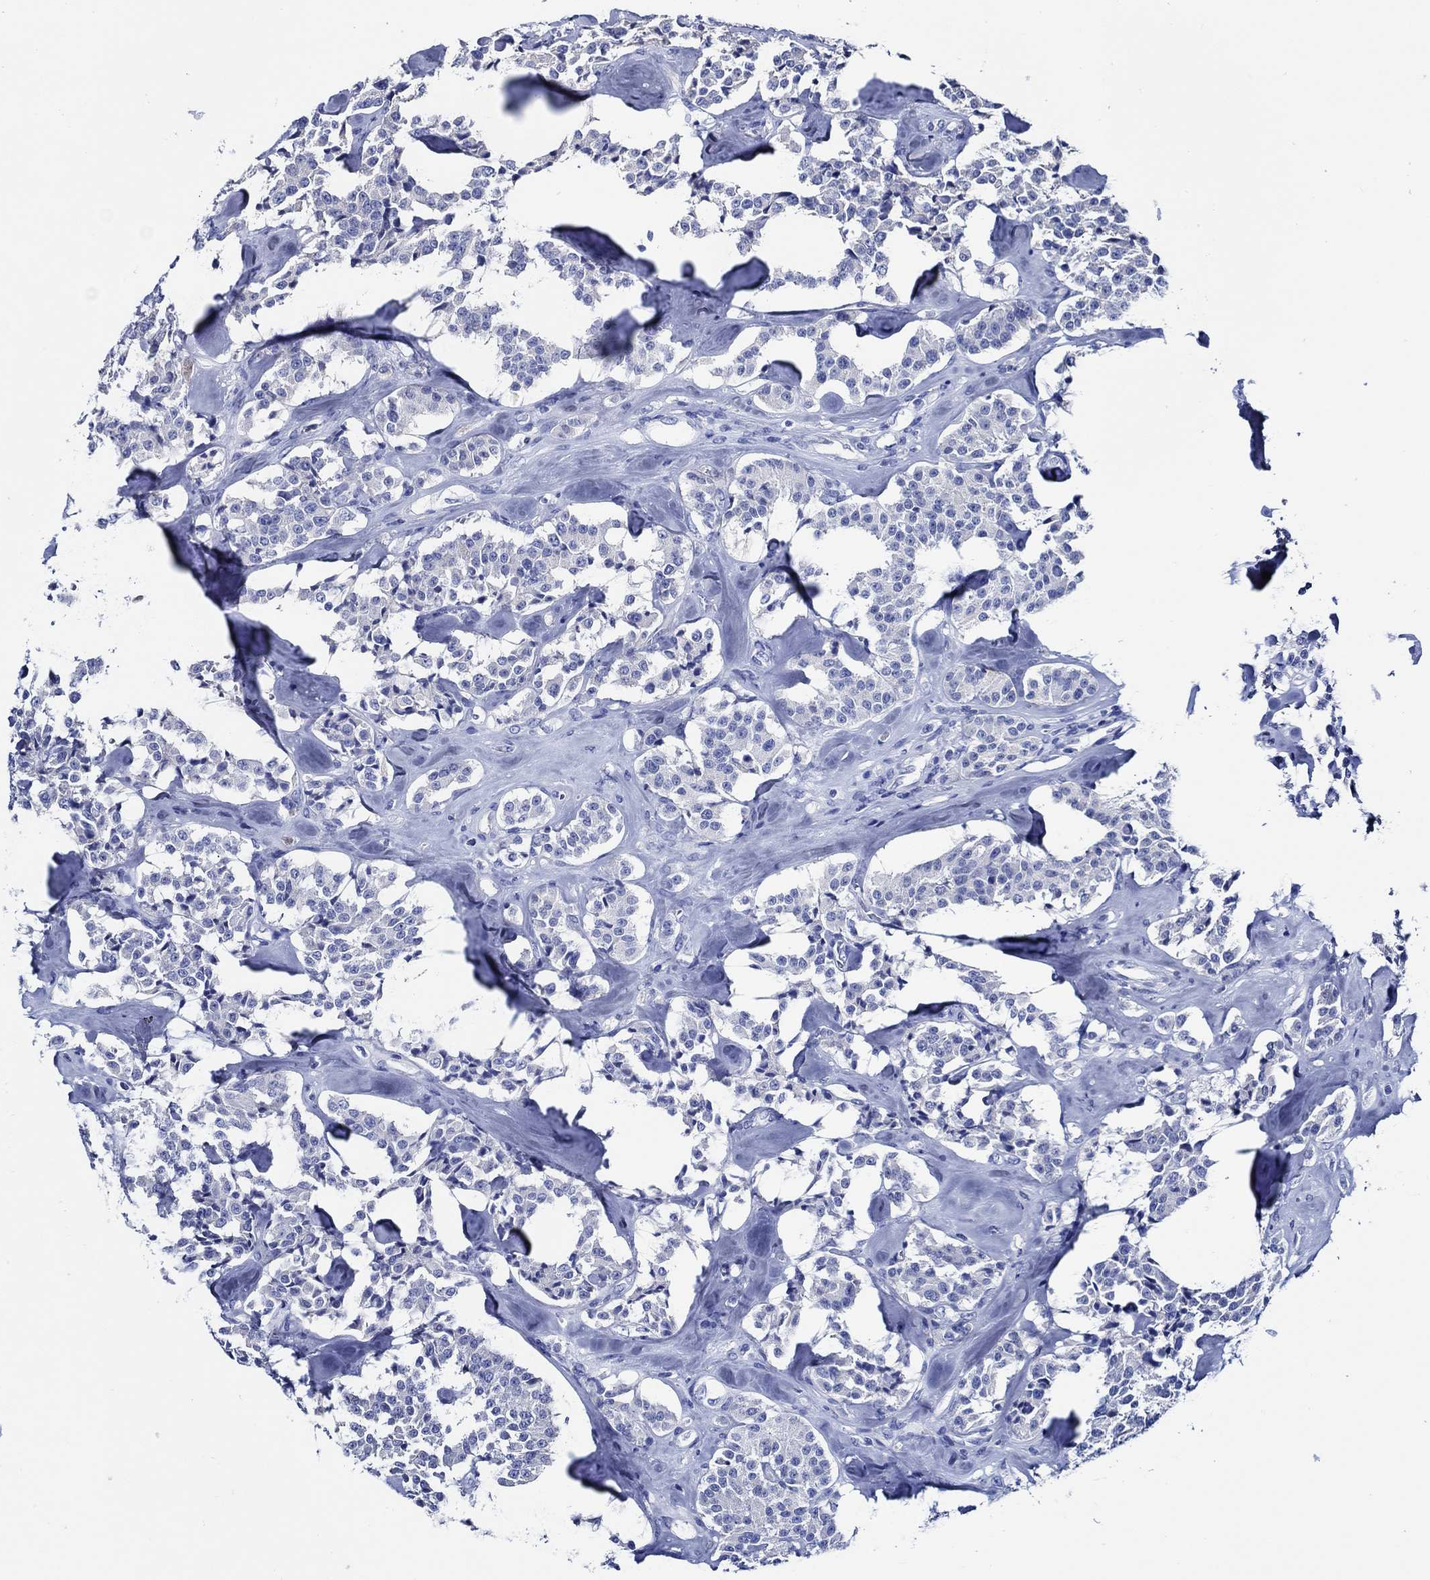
{"staining": {"intensity": "negative", "quantity": "none", "location": "none"}, "tissue": "carcinoid", "cell_type": "Tumor cells", "image_type": "cancer", "snomed": [{"axis": "morphology", "description": "Carcinoid, malignant, NOS"}, {"axis": "topography", "description": "Pancreas"}], "caption": "Tumor cells show no significant protein positivity in carcinoid (malignant).", "gene": "WDR62", "patient": {"sex": "male", "age": 41}}